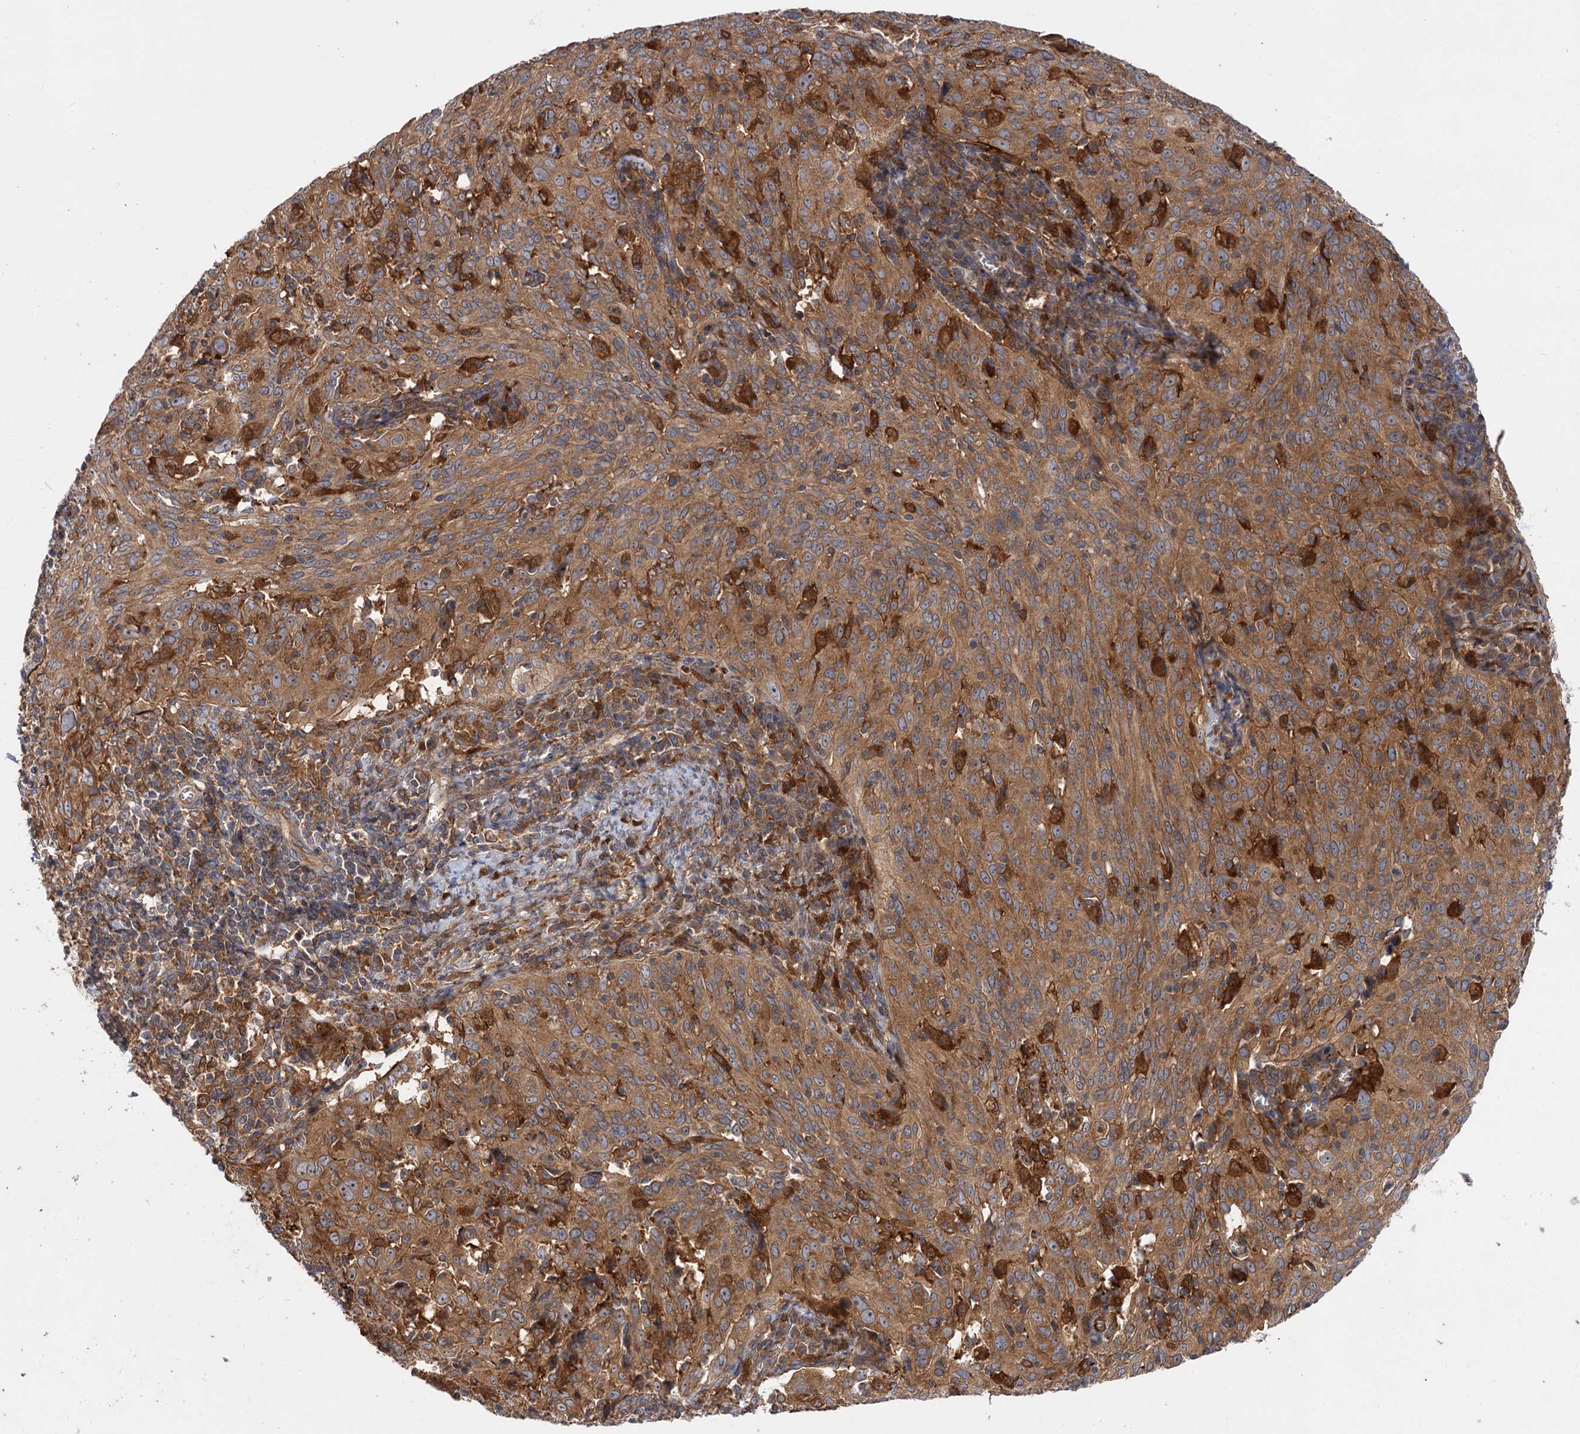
{"staining": {"intensity": "moderate", "quantity": ">75%", "location": "cytoplasmic/membranous"}, "tissue": "cervical cancer", "cell_type": "Tumor cells", "image_type": "cancer", "snomed": [{"axis": "morphology", "description": "Squamous cell carcinoma, NOS"}, {"axis": "topography", "description": "Cervix"}], "caption": "Protein staining of cervical cancer tissue reveals moderate cytoplasmic/membranous expression in approximately >75% of tumor cells. Nuclei are stained in blue.", "gene": "PATL1", "patient": {"sex": "female", "age": 31}}